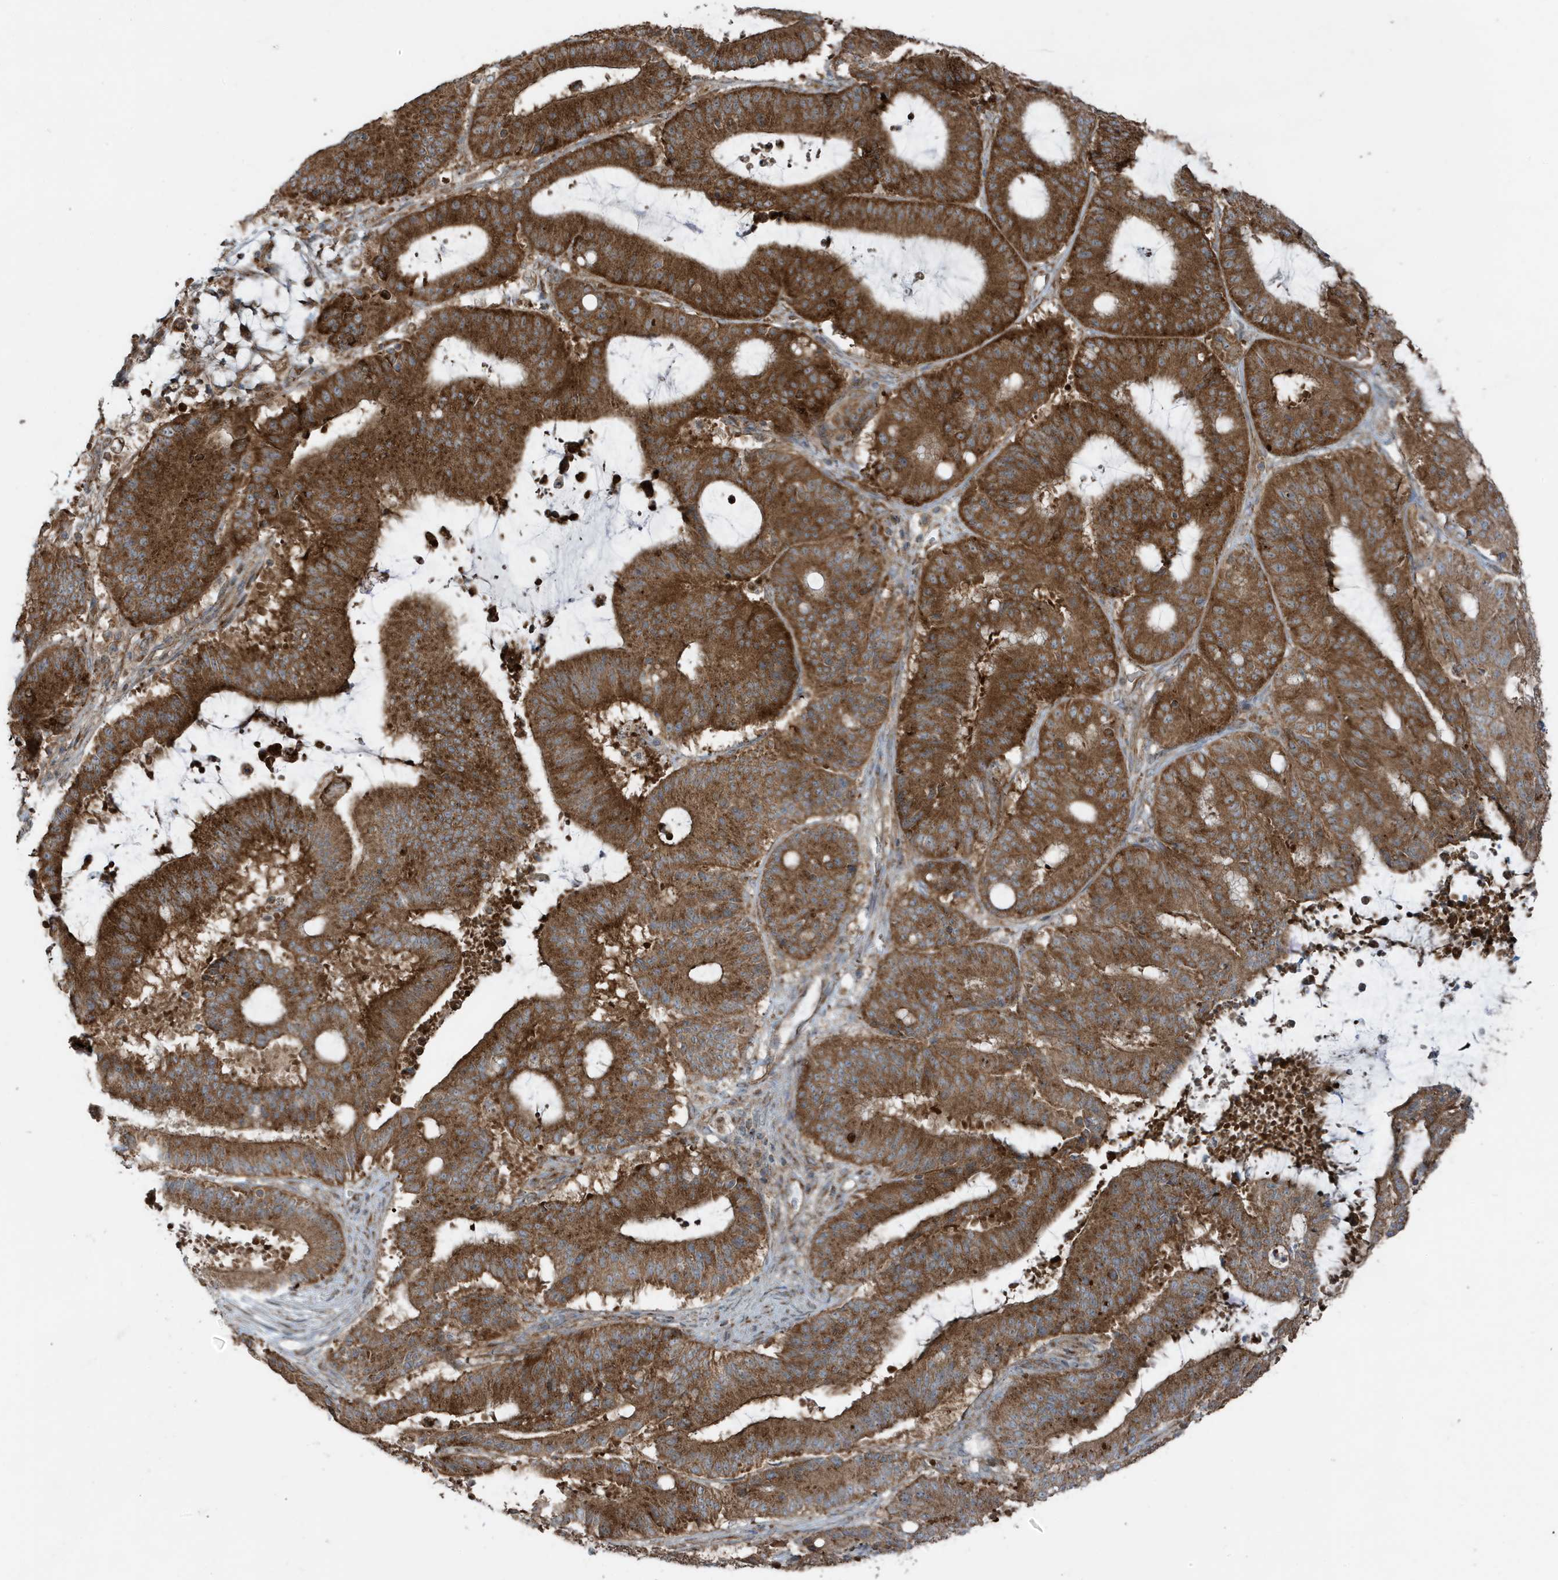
{"staining": {"intensity": "strong", "quantity": ">75%", "location": "cytoplasmic/membranous"}, "tissue": "liver cancer", "cell_type": "Tumor cells", "image_type": "cancer", "snomed": [{"axis": "morphology", "description": "Normal tissue, NOS"}, {"axis": "morphology", "description": "Cholangiocarcinoma"}, {"axis": "topography", "description": "Liver"}, {"axis": "topography", "description": "Peripheral nerve tissue"}], "caption": "Immunohistochemistry (IHC) staining of cholangiocarcinoma (liver), which displays high levels of strong cytoplasmic/membranous staining in approximately >75% of tumor cells indicating strong cytoplasmic/membranous protein staining. The staining was performed using DAB (3,3'-diaminobenzidine) (brown) for protein detection and nuclei were counterstained in hematoxylin (blue).", "gene": "GOLGA4", "patient": {"sex": "female", "age": 73}}